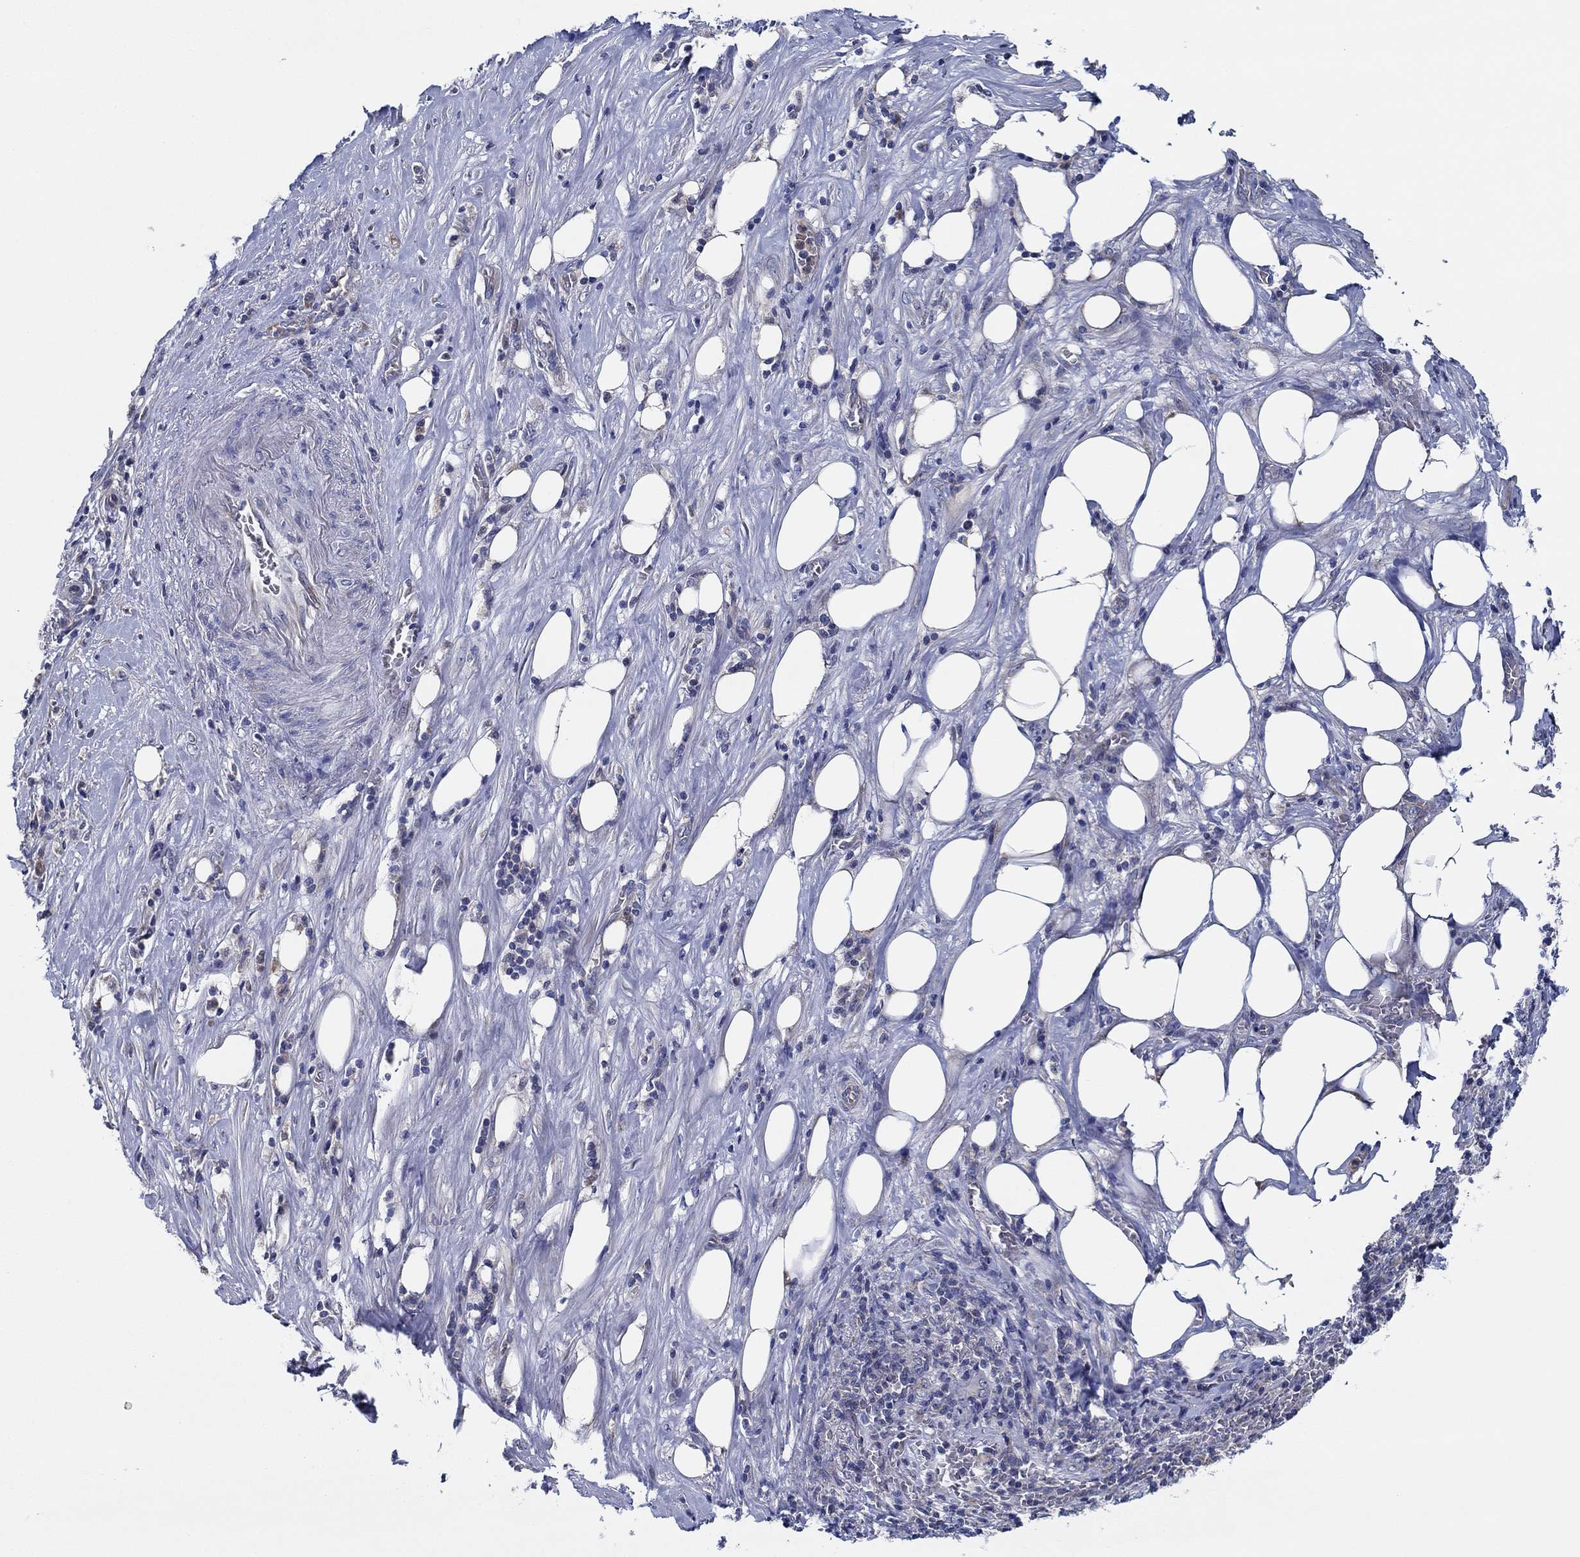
{"staining": {"intensity": "moderate", "quantity": "<25%", "location": "cytoplasmic/membranous"}, "tissue": "pancreatic cancer", "cell_type": "Tumor cells", "image_type": "cancer", "snomed": [{"axis": "morphology", "description": "Adenocarcinoma, NOS"}, {"axis": "topography", "description": "Pancreas"}], "caption": "Human adenocarcinoma (pancreatic) stained for a protein (brown) shows moderate cytoplasmic/membranous positive positivity in approximately <25% of tumor cells.", "gene": "CFAP61", "patient": {"sex": "male", "age": 57}}